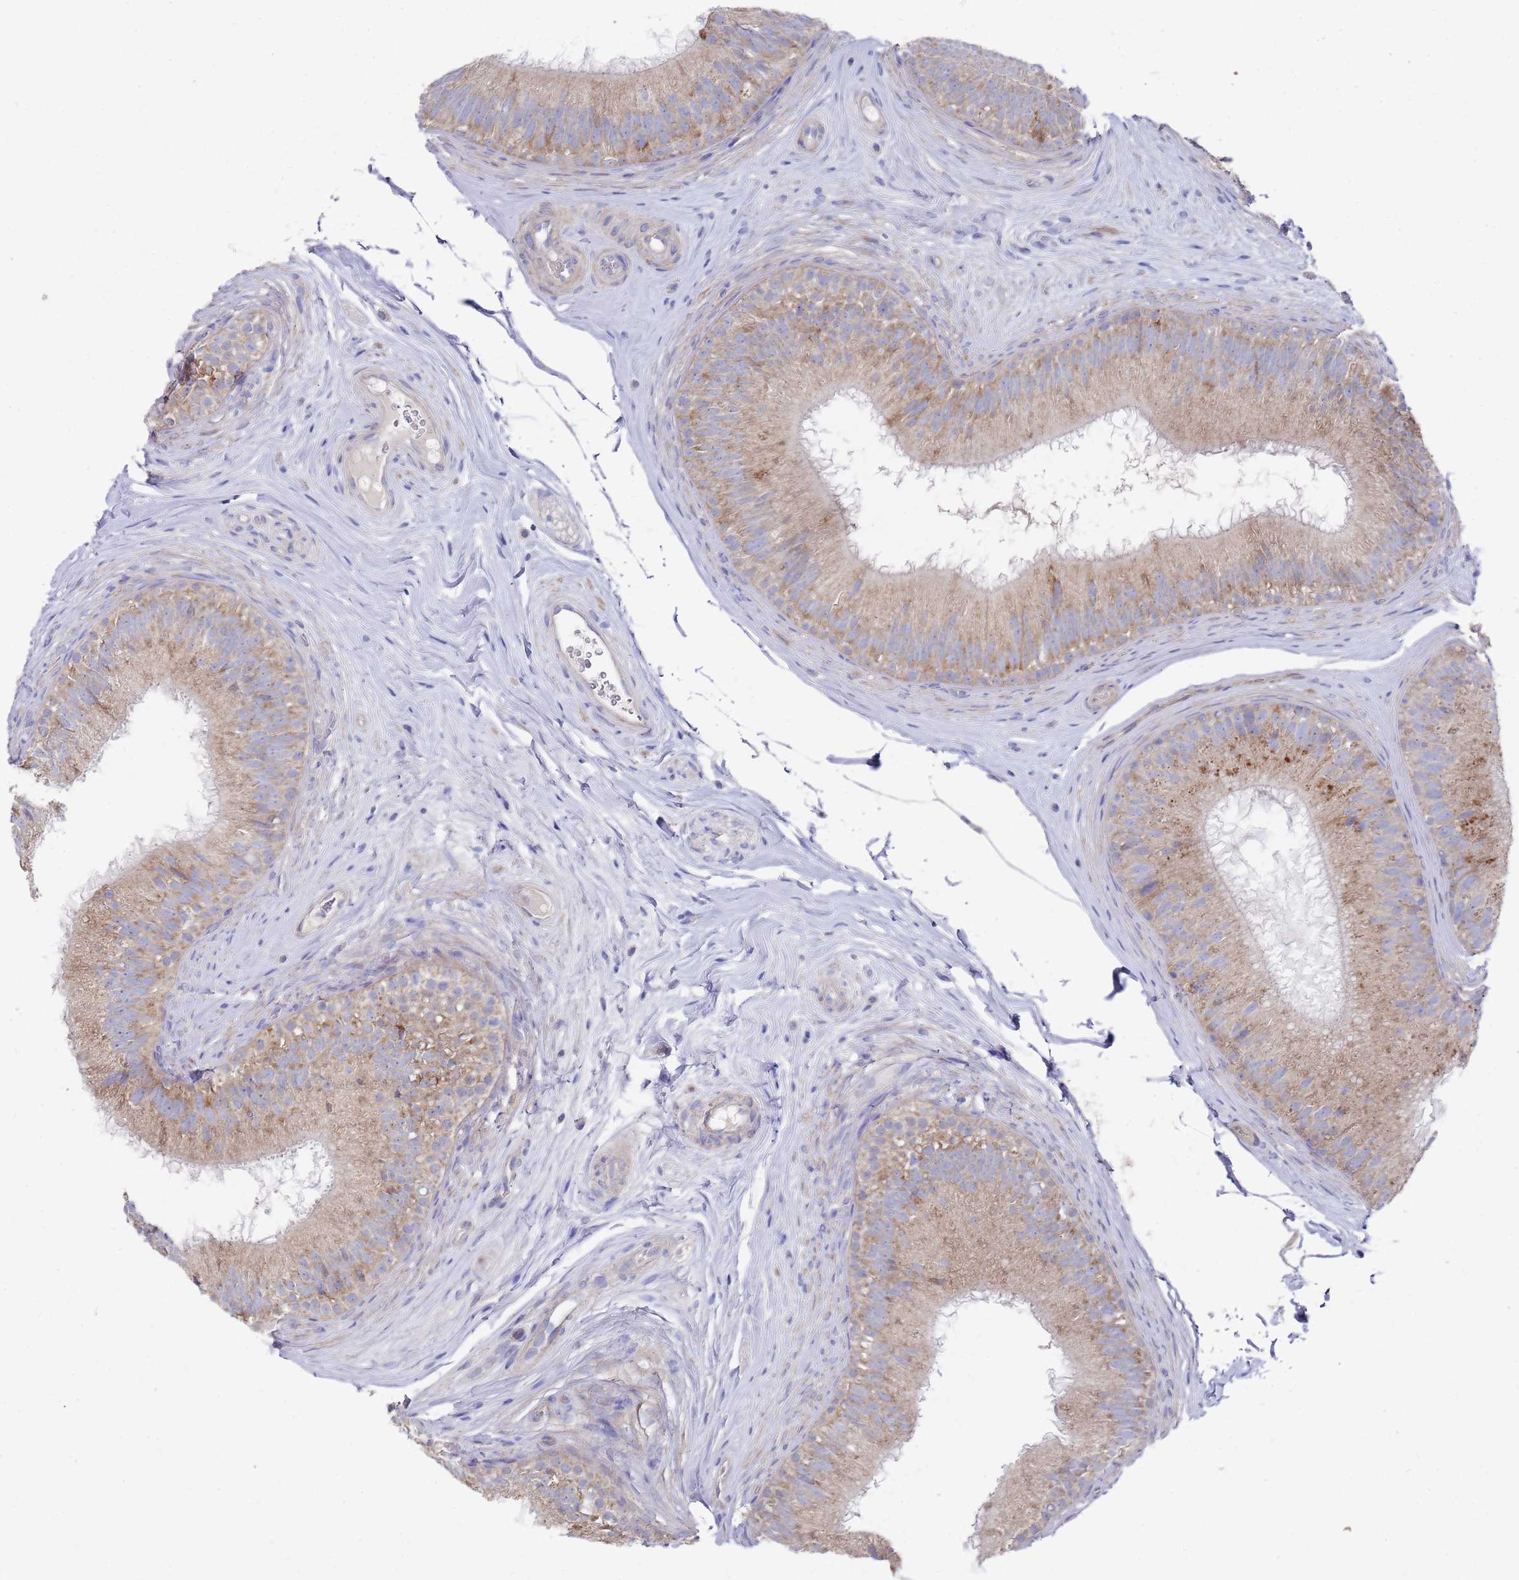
{"staining": {"intensity": "moderate", "quantity": "25%-75%", "location": "cytoplasmic/membranous"}, "tissue": "epididymis", "cell_type": "Glandular cells", "image_type": "normal", "snomed": [{"axis": "morphology", "description": "Normal tissue, NOS"}, {"axis": "topography", "description": "Epididymis"}], "caption": "Immunohistochemistry image of benign epididymis stained for a protein (brown), which displays medium levels of moderate cytoplasmic/membranous positivity in approximately 25%-75% of glandular cells.", "gene": "SCAPER", "patient": {"sex": "male", "age": 34}}